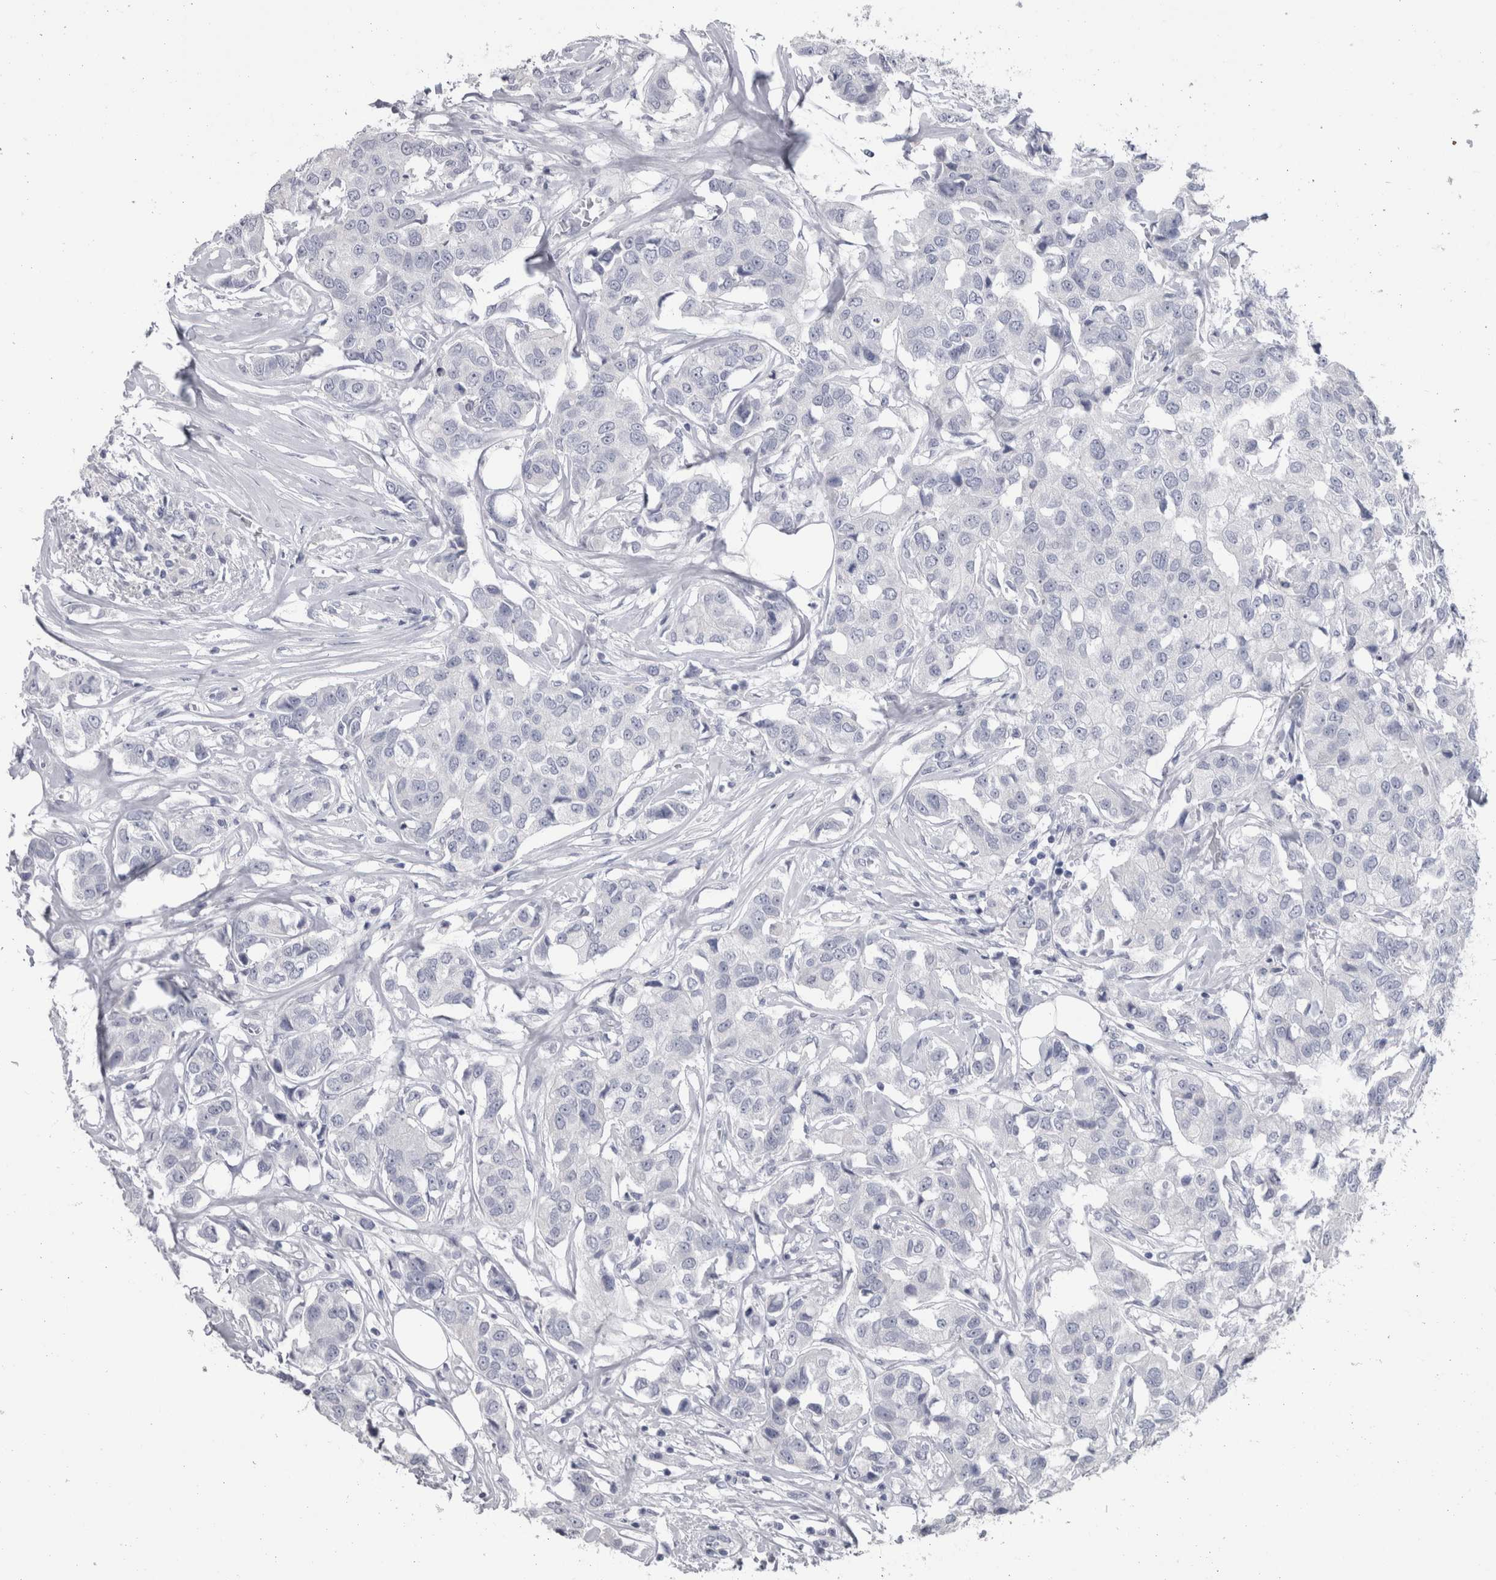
{"staining": {"intensity": "negative", "quantity": "none", "location": "none"}, "tissue": "breast cancer", "cell_type": "Tumor cells", "image_type": "cancer", "snomed": [{"axis": "morphology", "description": "Duct carcinoma"}, {"axis": "topography", "description": "Breast"}], "caption": "Protein analysis of infiltrating ductal carcinoma (breast) demonstrates no significant staining in tumor cells.", "gene": "PTH", "patient": {"sex": "female", "age": 80}}